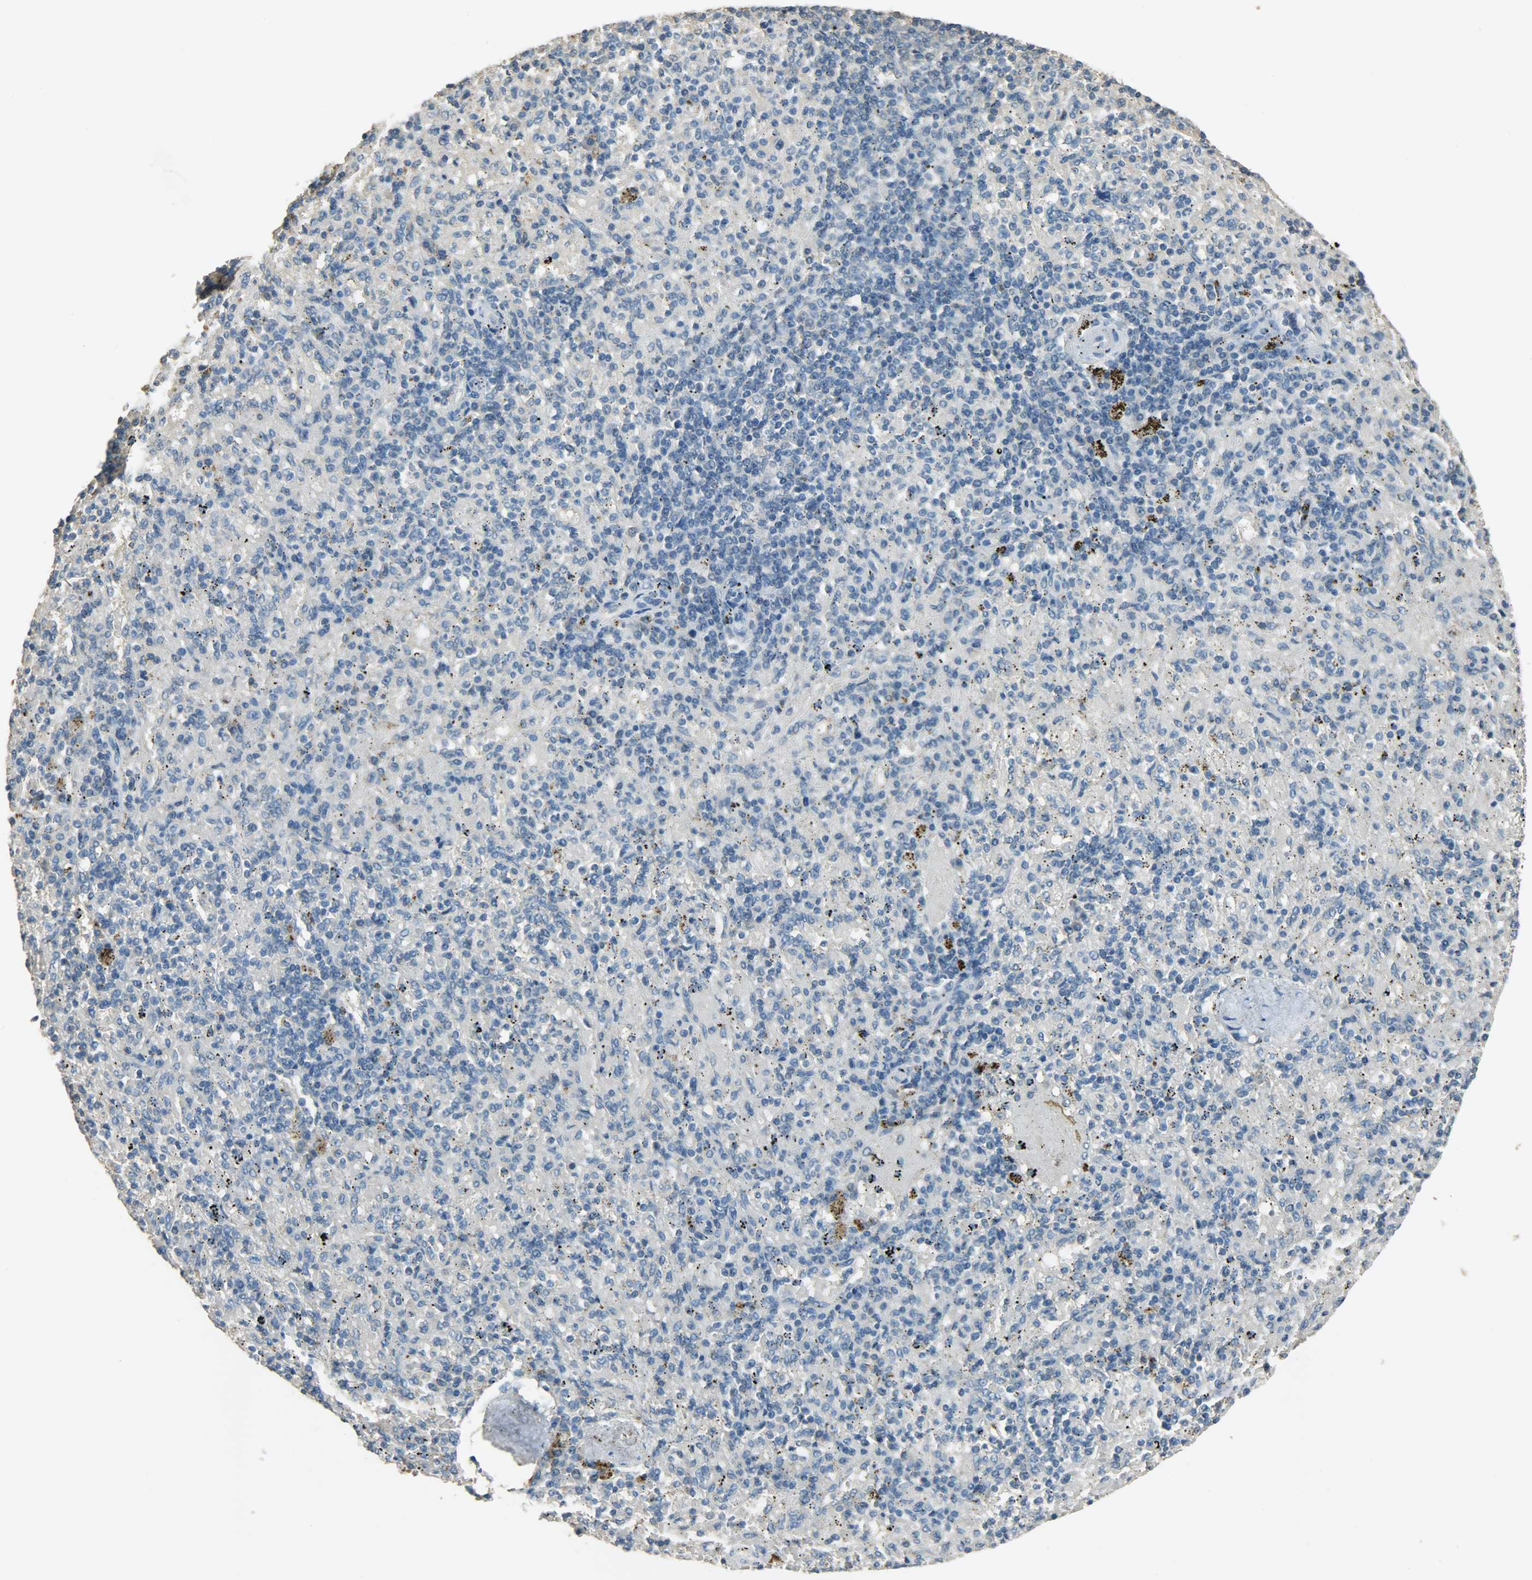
{"staining": {"intensity": "negative", "quantity": "none", "location": "none"}, "tissue": "spleen", "cell_type": "Cells in red pulp", "image_type": "normal", "snomed": [{"axis": "morphology", "description": "Normal tissue, NOS"}, {"axis": "topography", "description": "Spleen"}], "caption": "Photomicrograph shows no protein staining in cells in red pulp of benign spleen.", "gene": "PRMT5", "patient": {"sex": "female", "age": 43}}